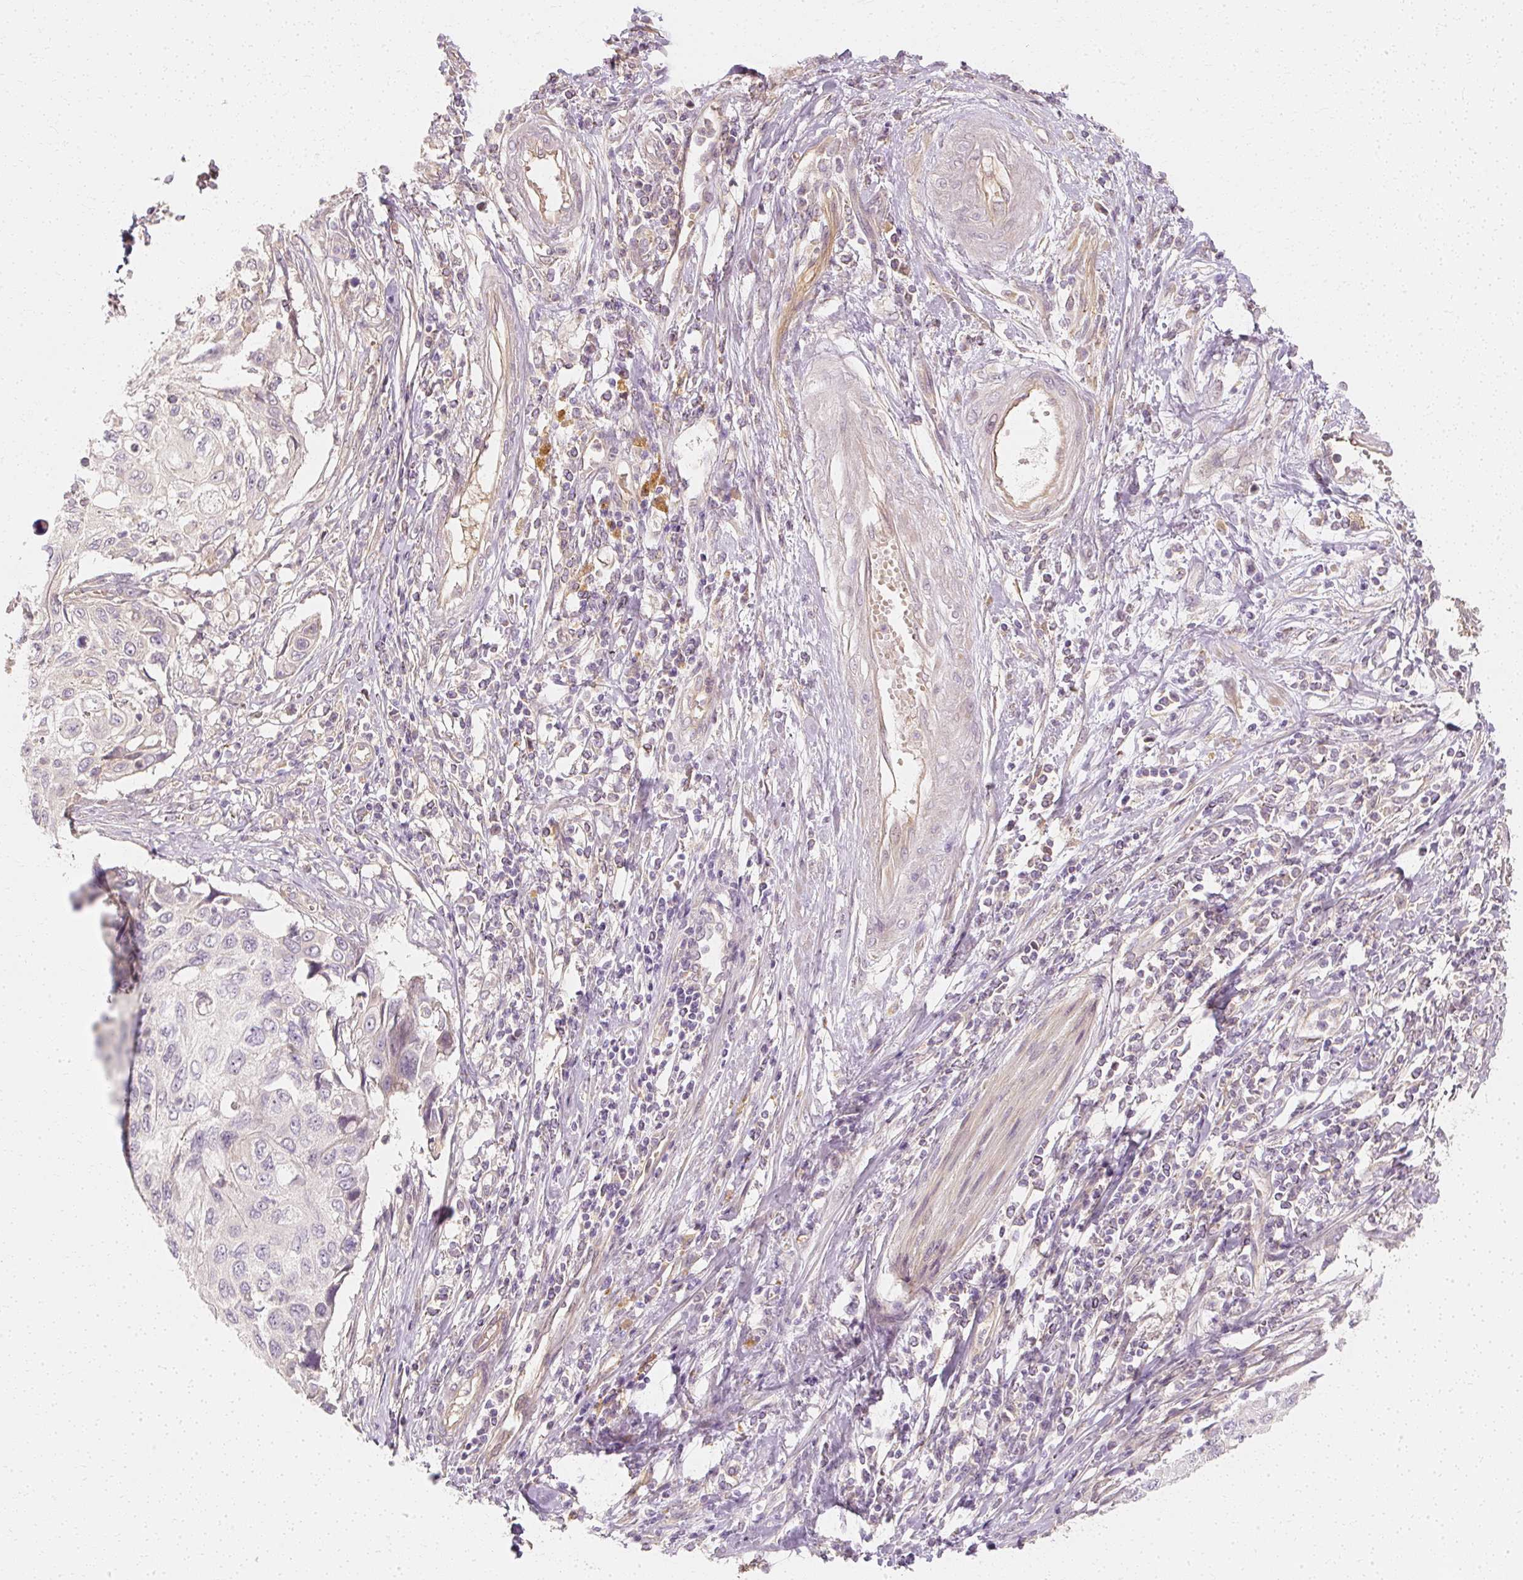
{"staining": {"intensity": "negative", "quantity": "none", "location": "none"}, "tissue": "cervical cancer", "cell_type": "Tumor cells", "image_type": "cancer", "snomed": [{"axis": "morphology", "description": "Squamous cell carcinoma, NOS"}, {"axis": "topography", "description": "Cervix"}], "caption": "Immunohistochemical staining of human cervical squamous cell carcinoma shows no significant expression in tumor cells.", "gene": "GNAQ", "patient": {"sex": "female", "age": 70}}